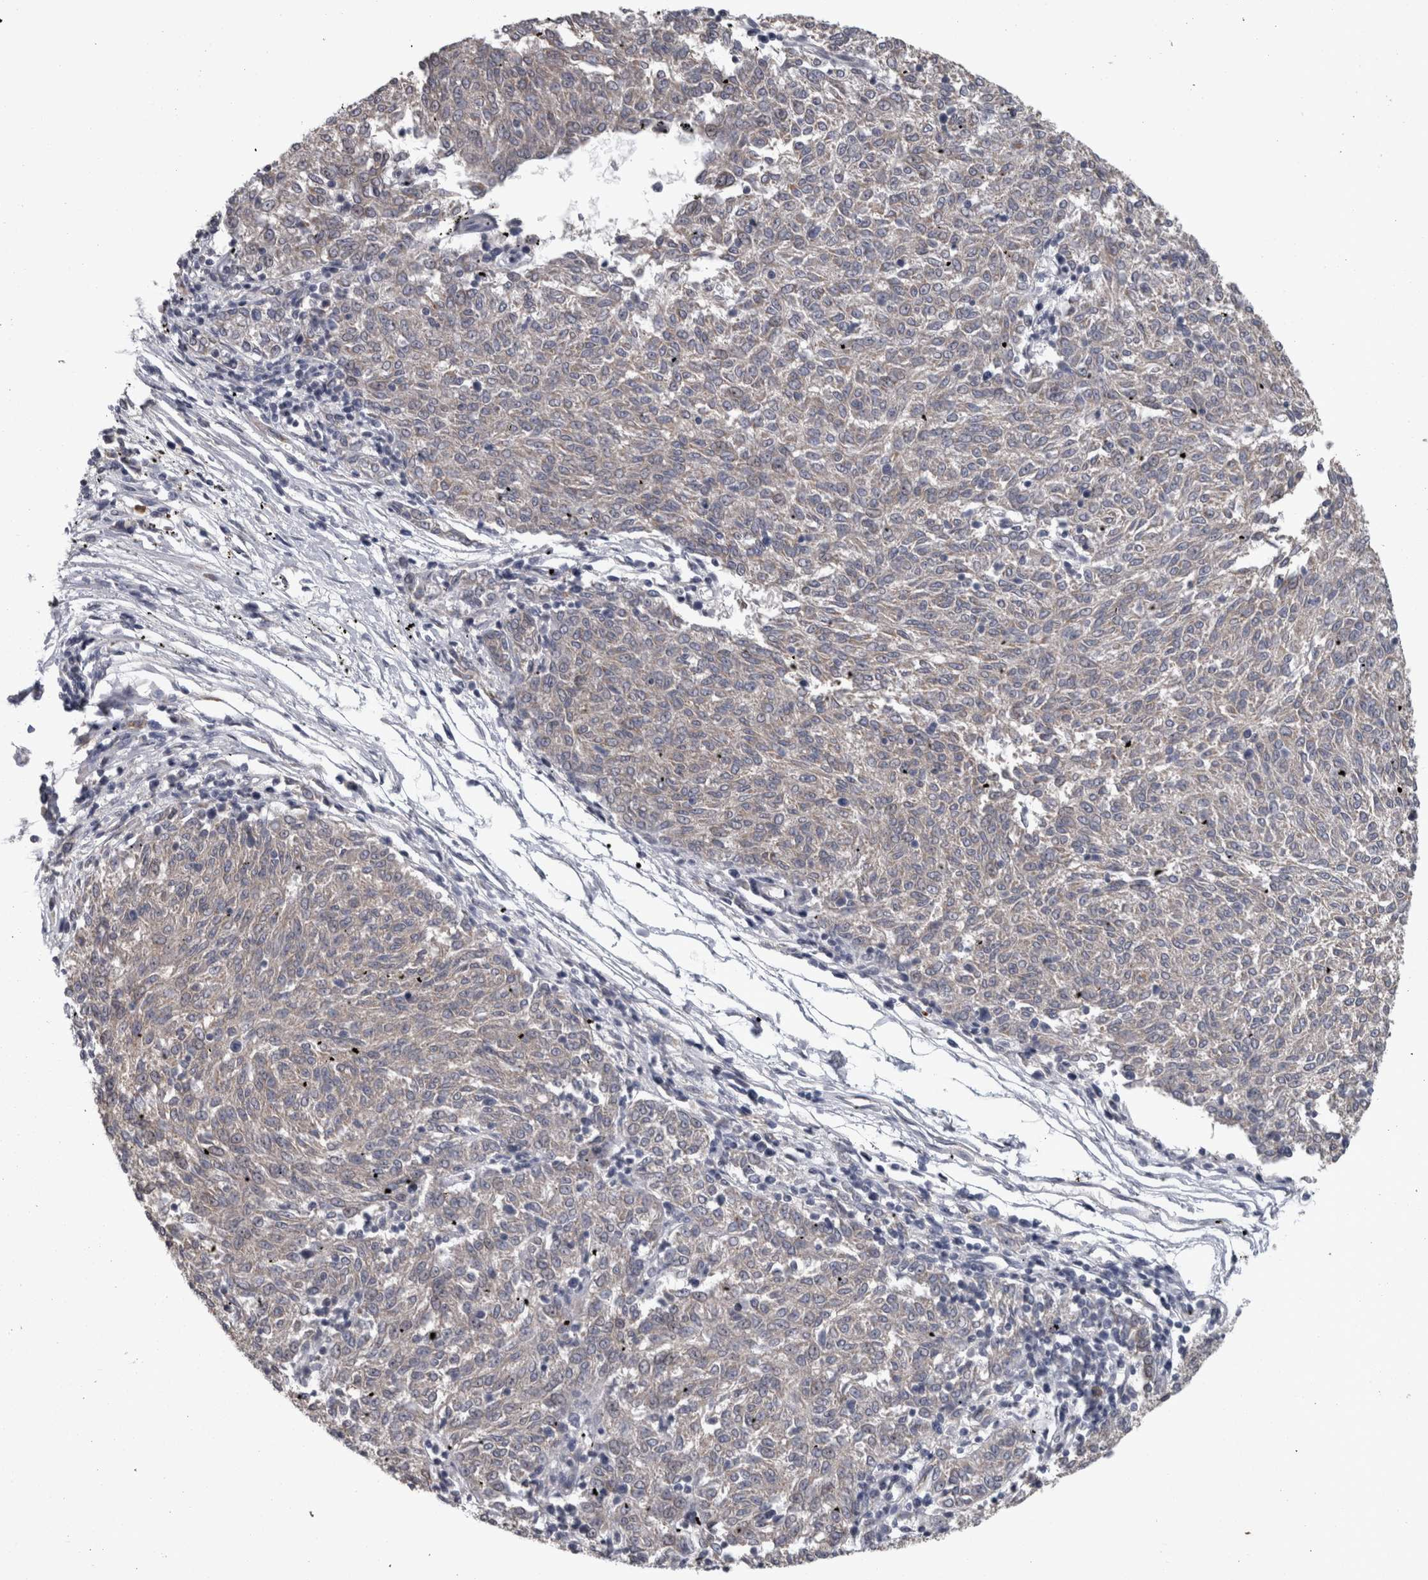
{"staining": {"intensity": "negative", "quantity": "none", "location": "none"}, "tissue": "melanoma", "cell_type": "Tumor cells", "image_type": "cancer", "snomed": [{"axis": "morphology", "description": "Malignant melanoma, NOS"}, {"axis": "topography", "description": "Skin"}], "caption": "Immunohistochemistry (IHC) photomicrograph of human malignant melanoma stained for a protein (brown), which exhibits no staining in tumor cells.", "gene": "DBT", "patient": {"sex": "female", "age": 72}}